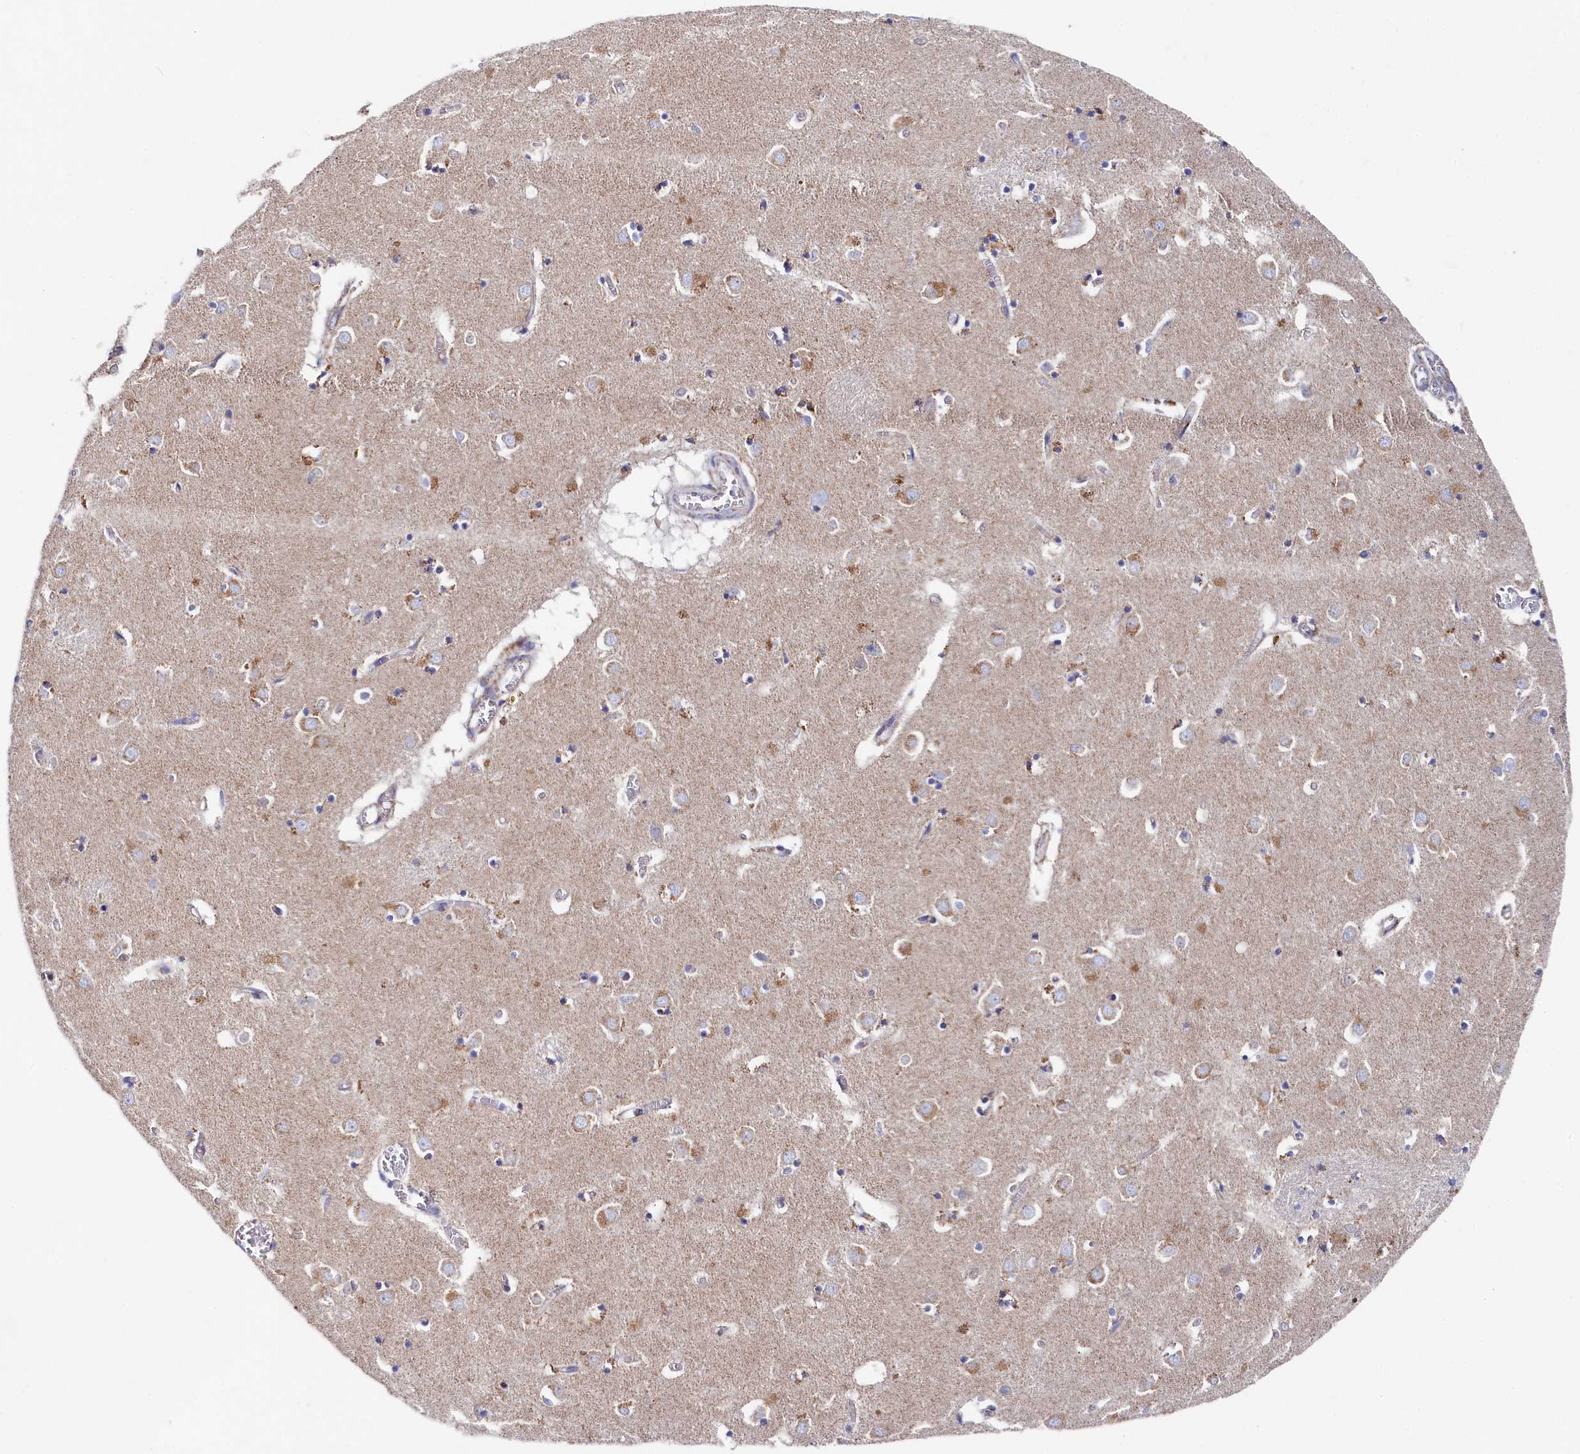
{"staining": {"intensity": "negative", "quantity": "none", "location": "none"}, "tissue": "caudate", "cell_type": "Glial cells", "image_type": "normal", "snomed": [{"axis": "morphology", "description": "Normal tissue, NOS"}, {"axis": "topography", "description": "Lateral ventricle wall"}], "caption": "Immunohistochemistry (IHC) image of normal caudate: human caudate stained with DAB (3,3'-diaminobenzidine) displays no significant protein positivity in glial cells. (DAB (3,3'-diaminobenzidine) immunohistochemistry, high magnification).", "gene": "MMAB", "patient": {"sex": "male", "age": 70}}